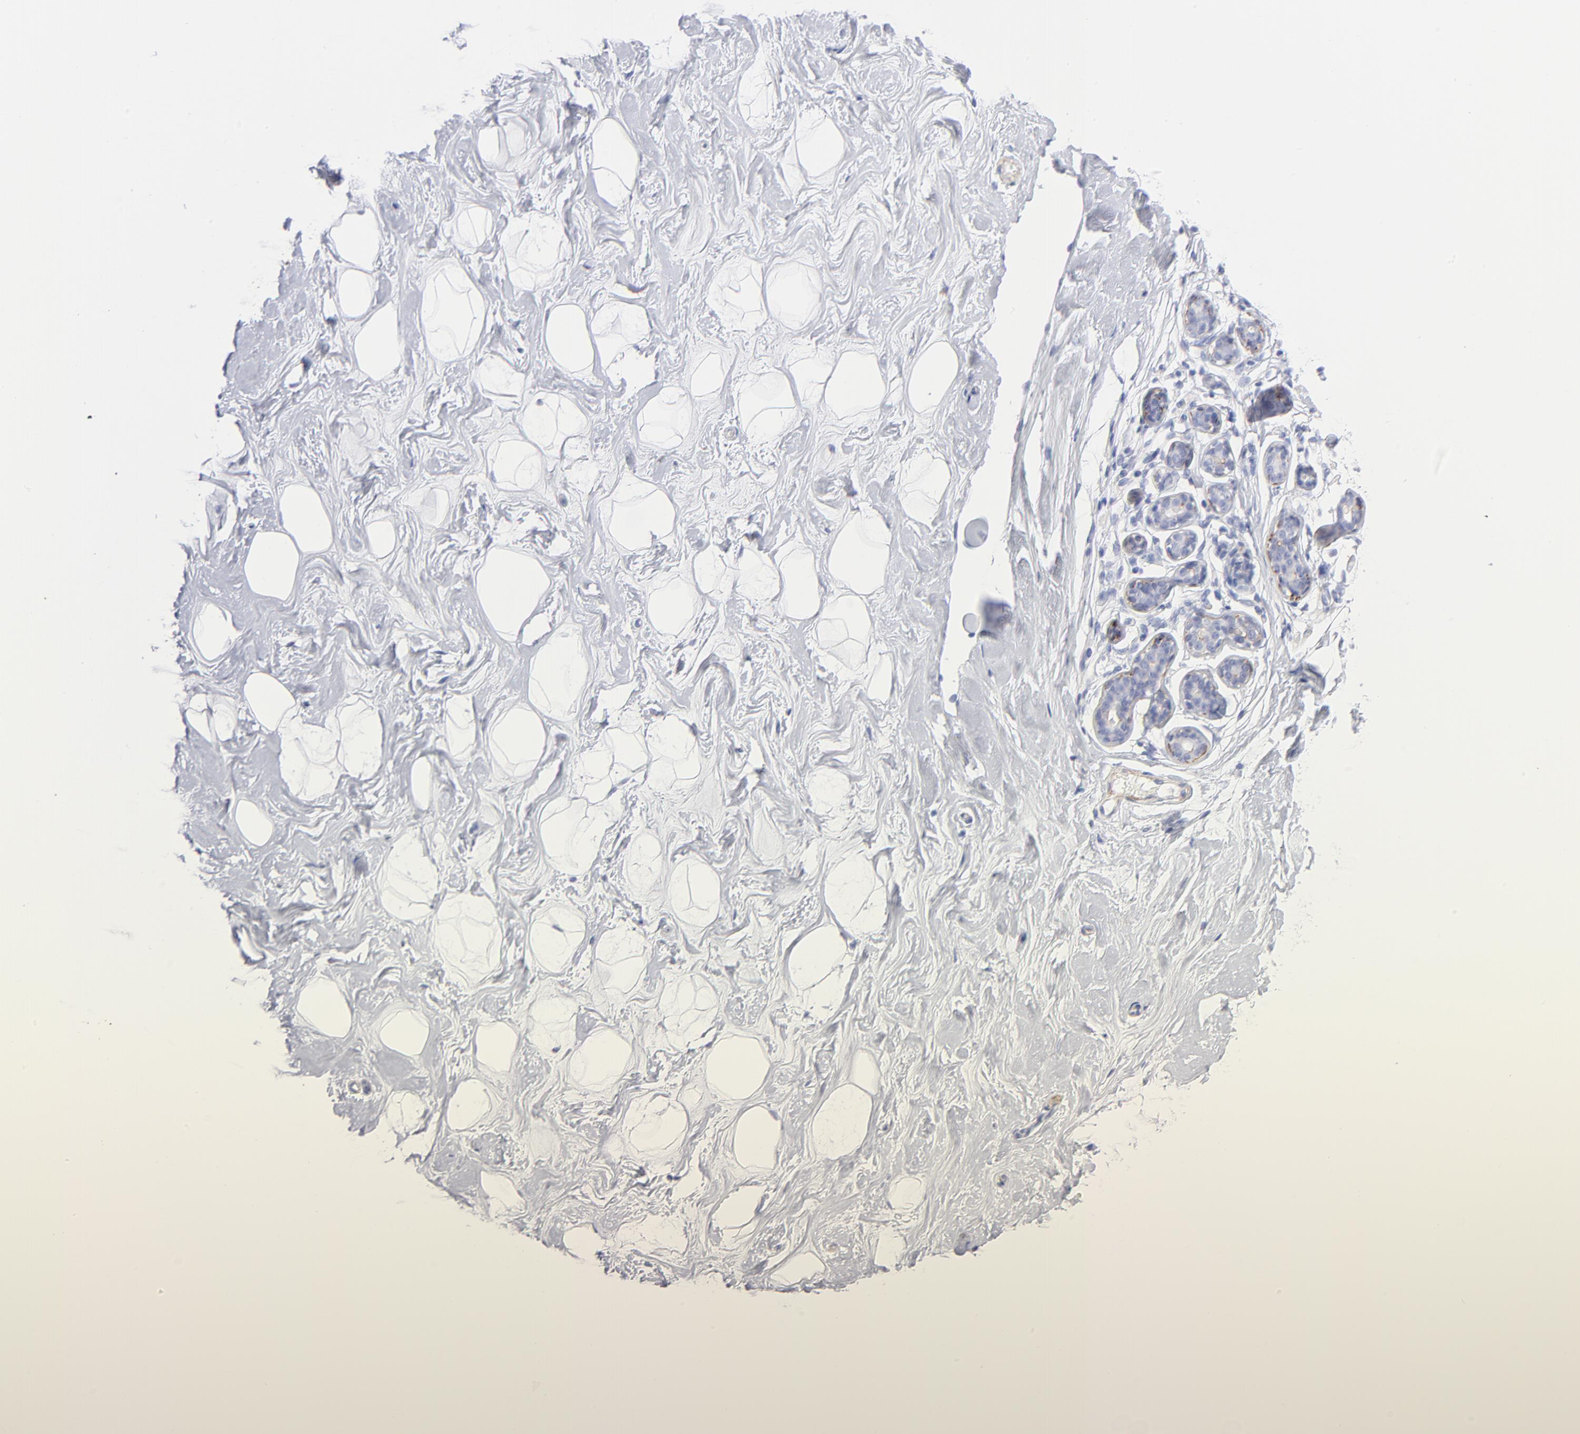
{"staining": {"intensity": "negative", "quantity": "none", "location": "none"}, "tissue": "breast", "cell_type": "Adipocytes", "image_type": "normal", "snomed": [{"axis": "morphology", "description": "Normal tissue, NOS"}, {"axis": "topography", "description": "Breast"}], "caption": "Immunohistochemistry of normal breast demonstrates no staining in adipocytes. (DAB IHC with hematoxylin counter stain).", "gene": "ACTA2", "patient": {"sex": "female", "age": 23}}